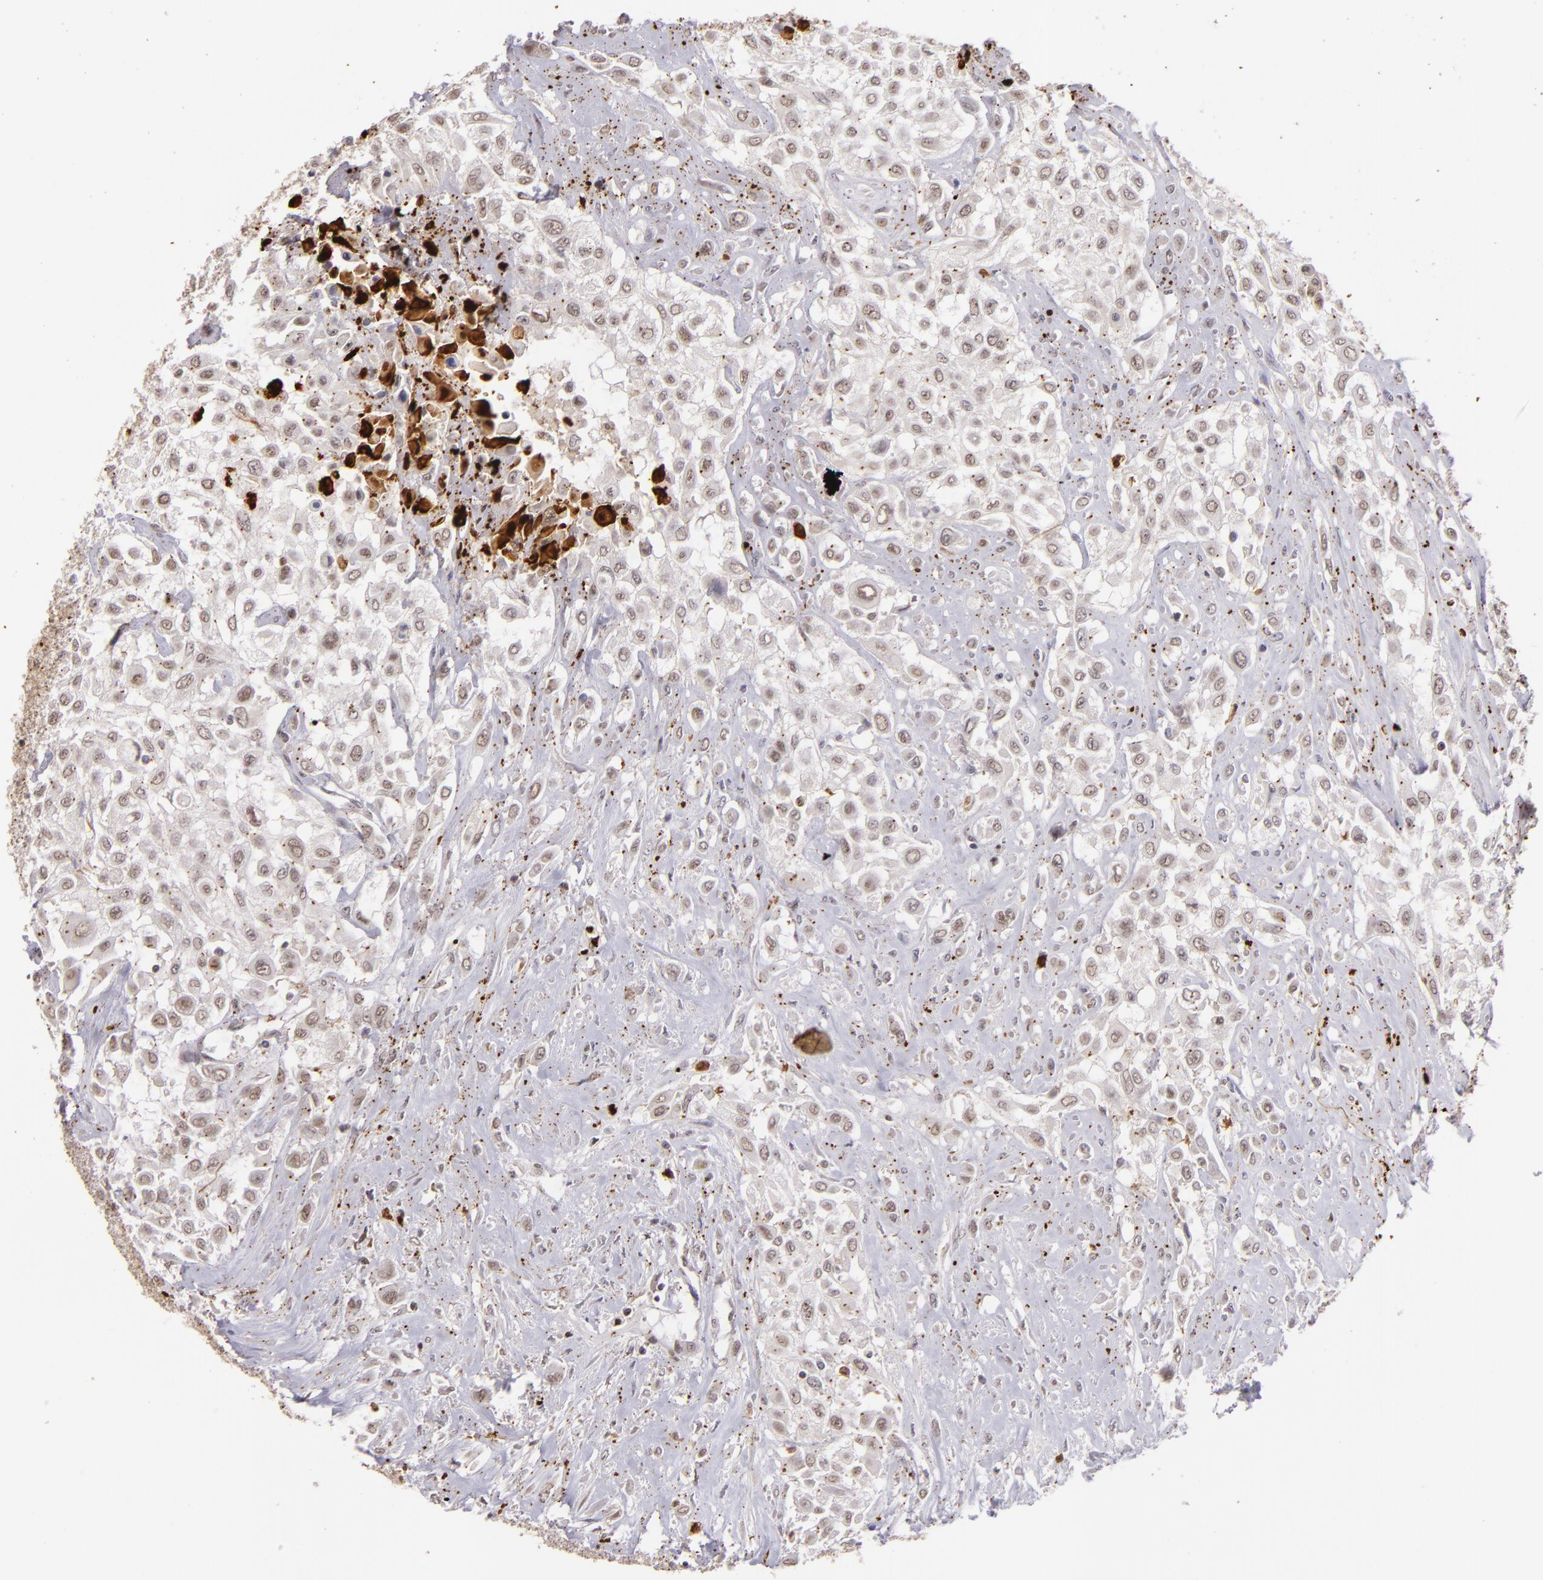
{"staining": {"intensity": "weak", "quantity": "25%-75%", "location": "nuclear"}, "tissue": "urothelial cancer", "cell_type": "Tumor cells", "image_type": "cancer", "snomed": [{"axis": "morphology", "description": "Urothelial carcinoma, High grade"}, {"axis": "topography", "description": "Urinary bladder"}], "caption": "This photomicrograph exhibits immunohistochemistry (IHC) staining of urothelial cancer, with low weak nuclear expression in about 25%-75% of tumor cells.", "gene": "RXRG", "patient": {"sex": "male", "age": 57}}